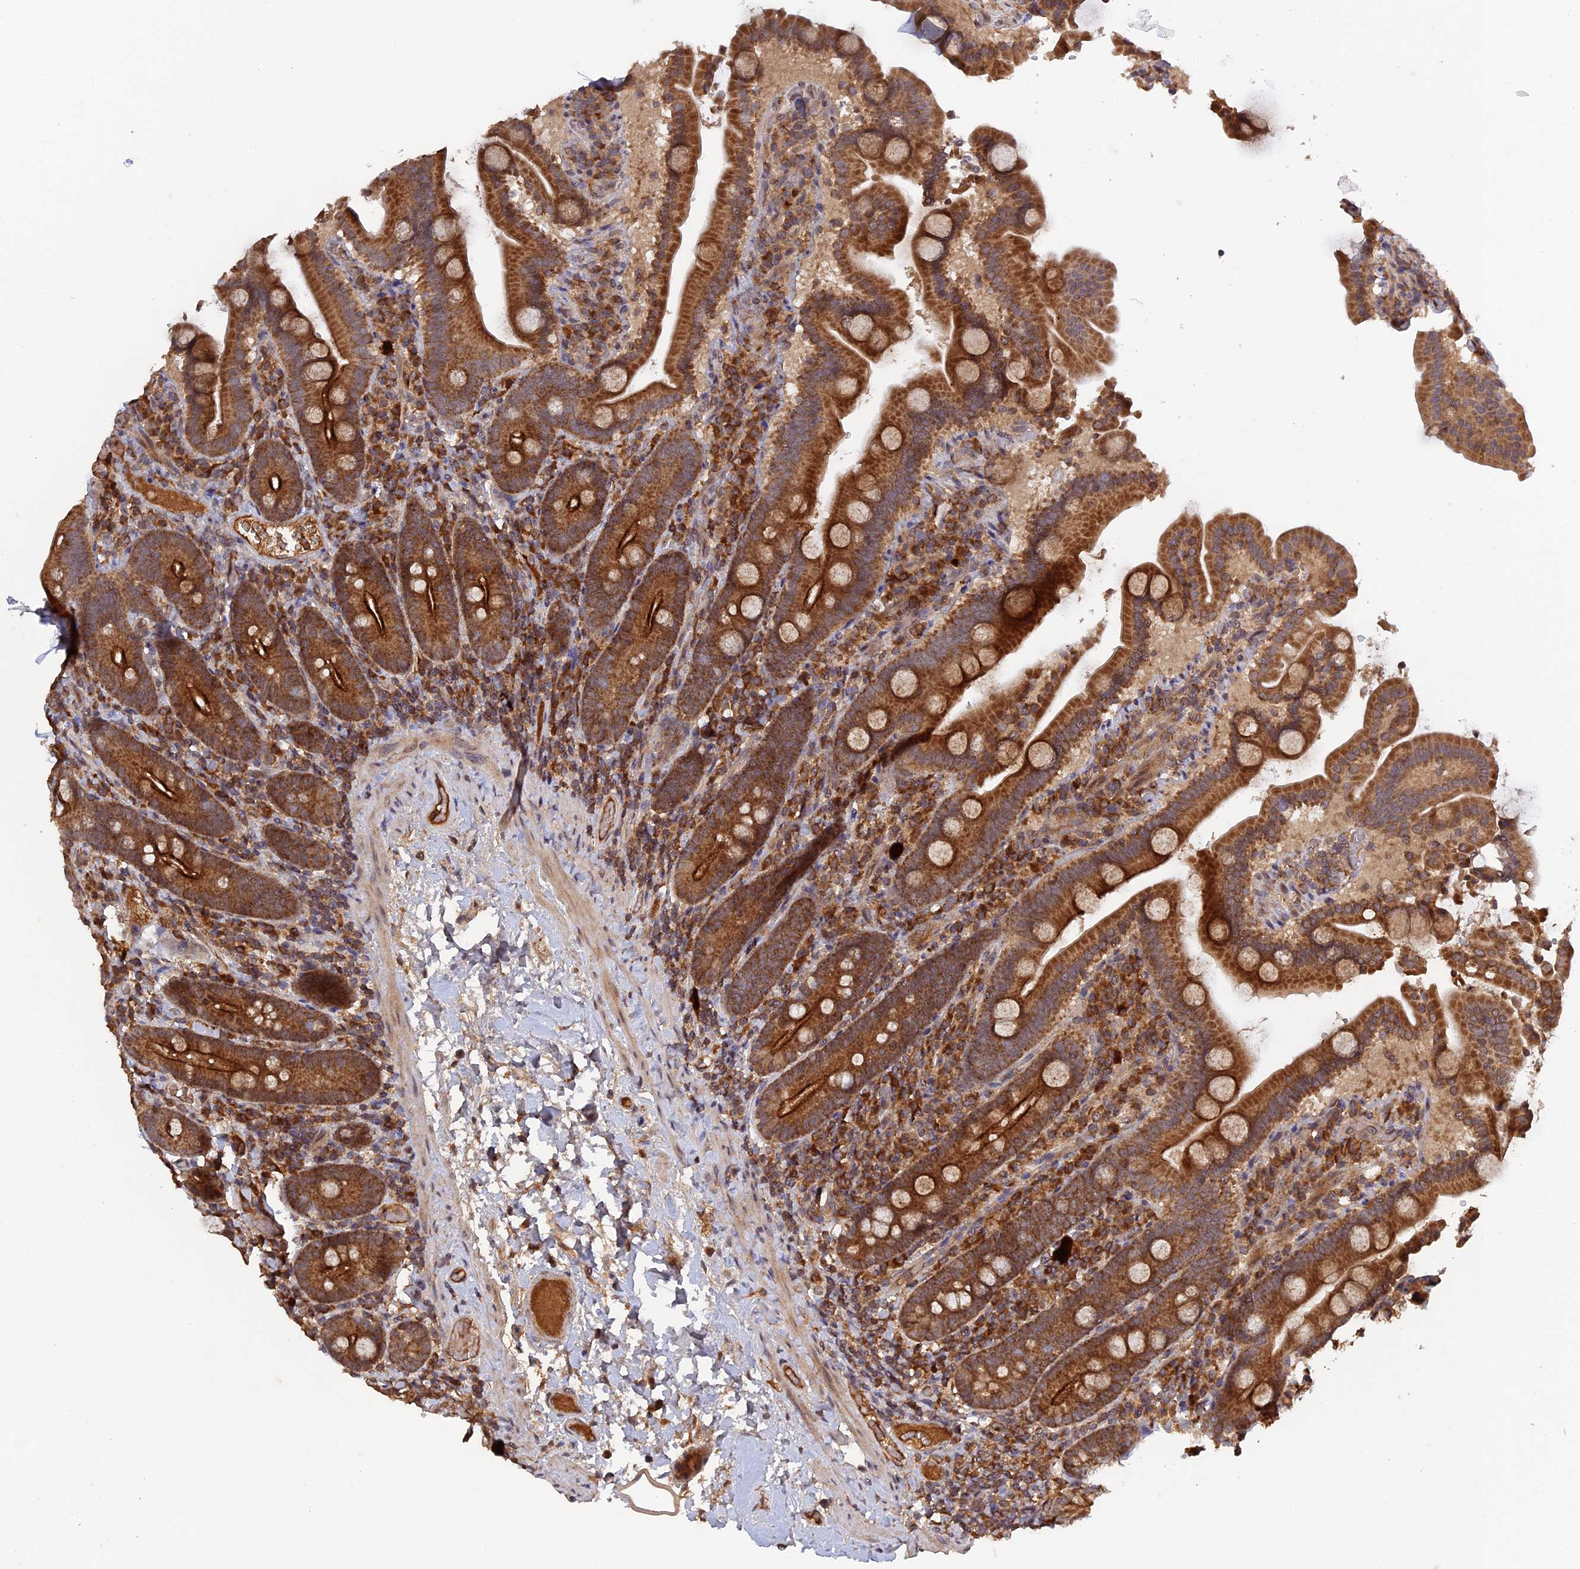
{"staining": {"intensity": "strong", "quantity": ">75%", "location": "cytoplasmic/membranous"}, "tissue": "duodenum", "cell_type": "Glandular cells", "image_type": "normal", "snomed": [{"axis": "morphology", "description": "Normal tissue, NOS"}, {"axis": "topography", "description": "Duodenum"}], "caption": "Immunohistochemistry (IHC) micrograph of unremarkable duodenum: duodenum stained using IHC demonstrates high levels of strong protein expression localized specifically in the cytoplasmic/membranous of glandular cells, appearing as a cytoplasmic/membranous brown color.", "gene": "RAB15", "patient": {"sex": "male", "age": 55}}